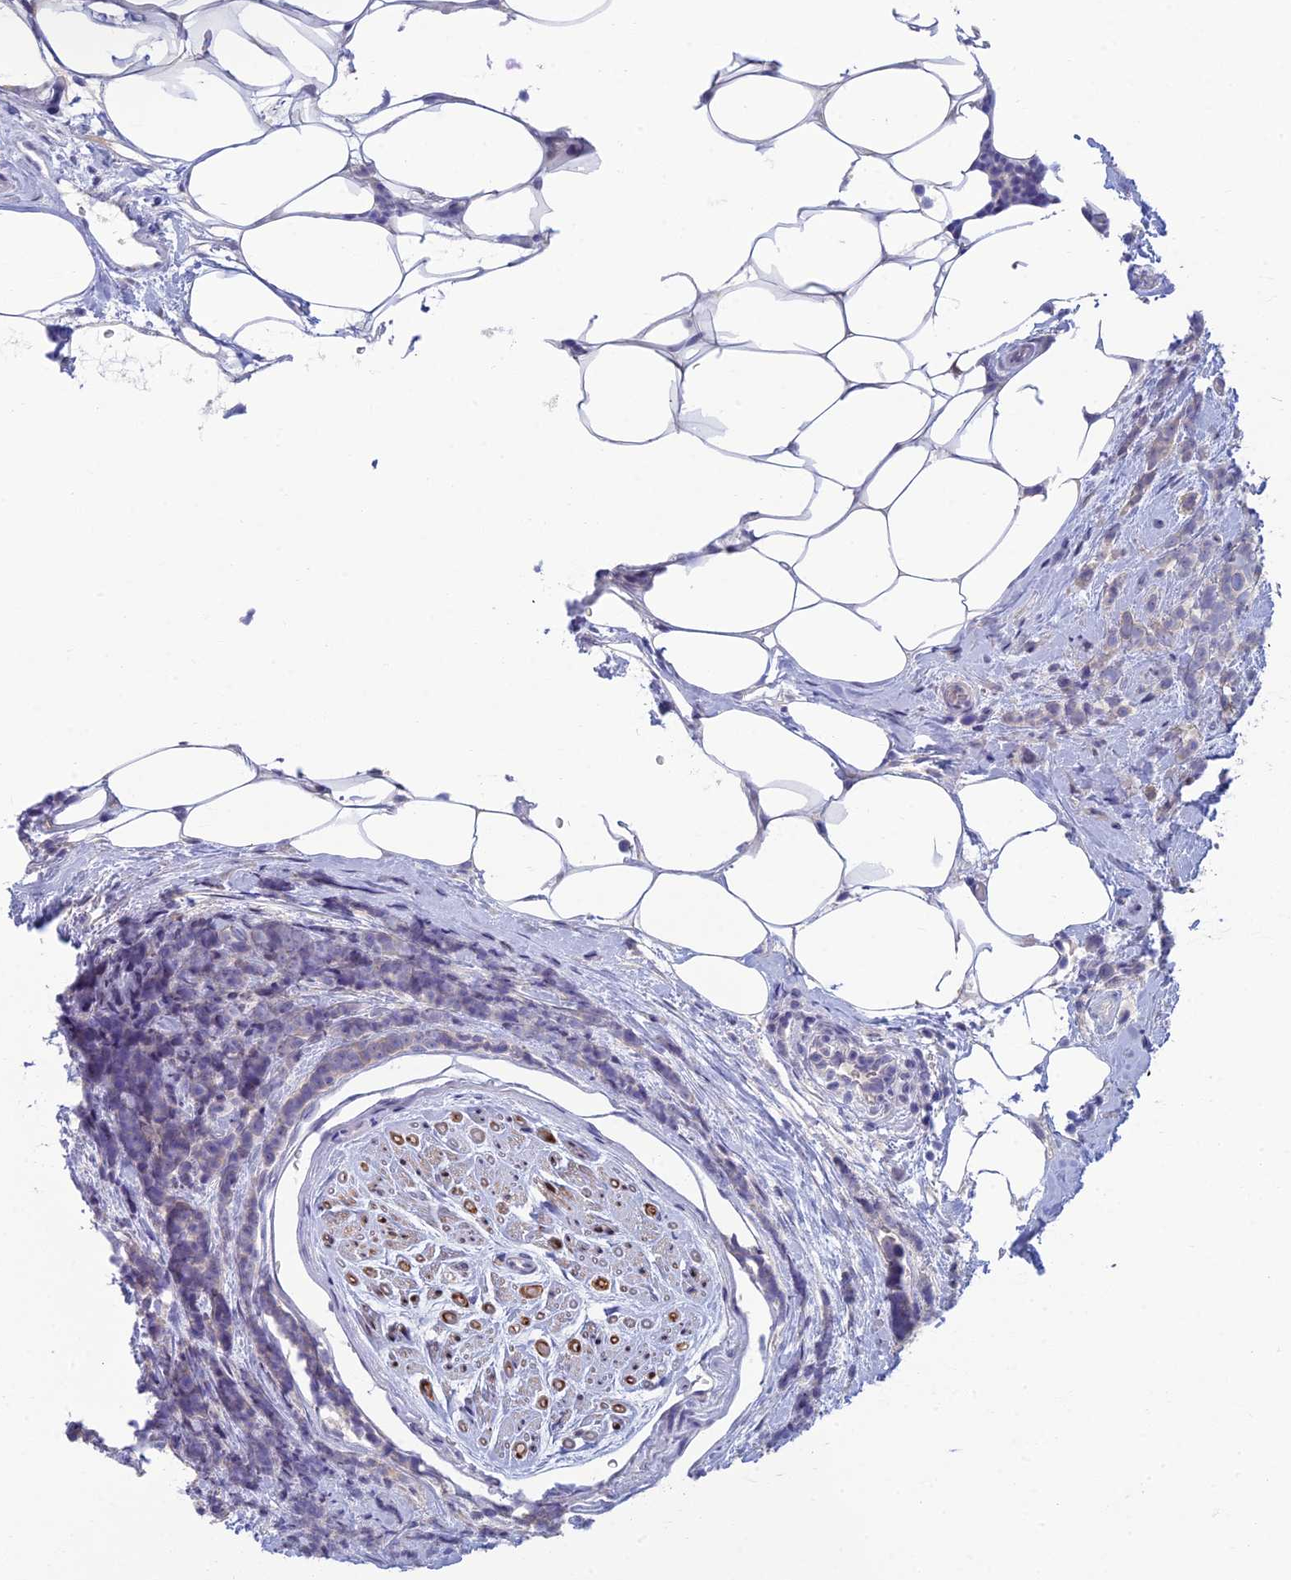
{"staining": {"intensity": "negative", "quantity": "none", "location": "none"}, "tissue": "breast cancer", "cell_type": "Tumor cells", "image_type": "cancer", "snomed": [{"axis": "morphology", "description": "Lobular carcinoma"}, {"axis": "topography", "description": "Breast"}], "caption": "Protein analysis of lobular carcinoma (breast) displays no significant expression in tumor cells.", "gene": "NEURL1", "patient": {"sex": "female", "age": 58}}